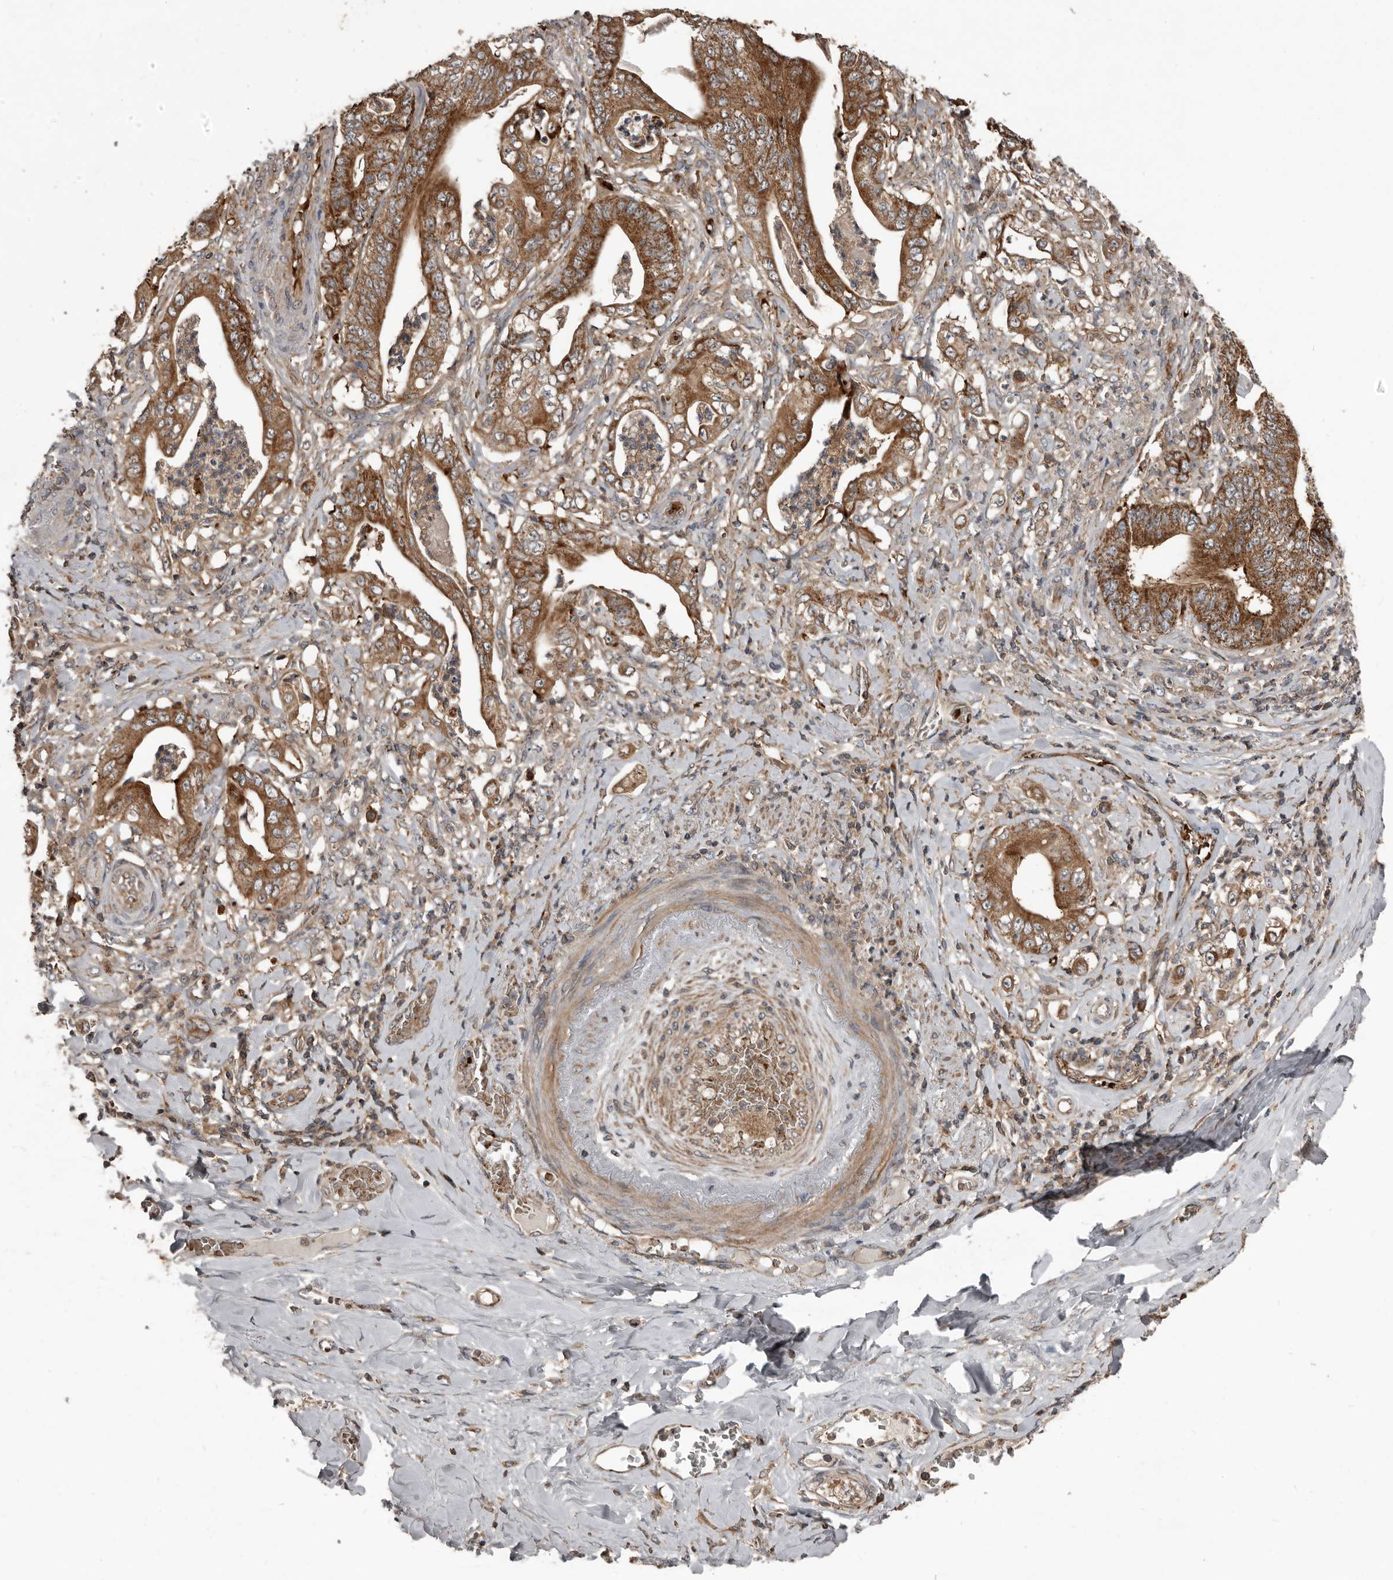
{"staining": {"intensity": "strong", "quantity": ">75%", "location": "cytoplasmic/membranous"}, "tissue": "stomach cancer", "cell_type": "Tumor cells", "image_type": "cancer", "snomed": [{"axis": "morphology", "description": "Adenocarcinoma, NOS"}, {"axis": "topography", "description": "Stomach"}], "caption": "This photomicrograph demonstrates stomach cancer (adenocarcinoma) stained with IHC to label a protein in brown. The cytoplasmic/membranous of tumor cells show strong positivity for the protein. Nuclei are counter-stained blue.", "gene": "FBXO31", "patient": {"sex": "female", "age": 73}}